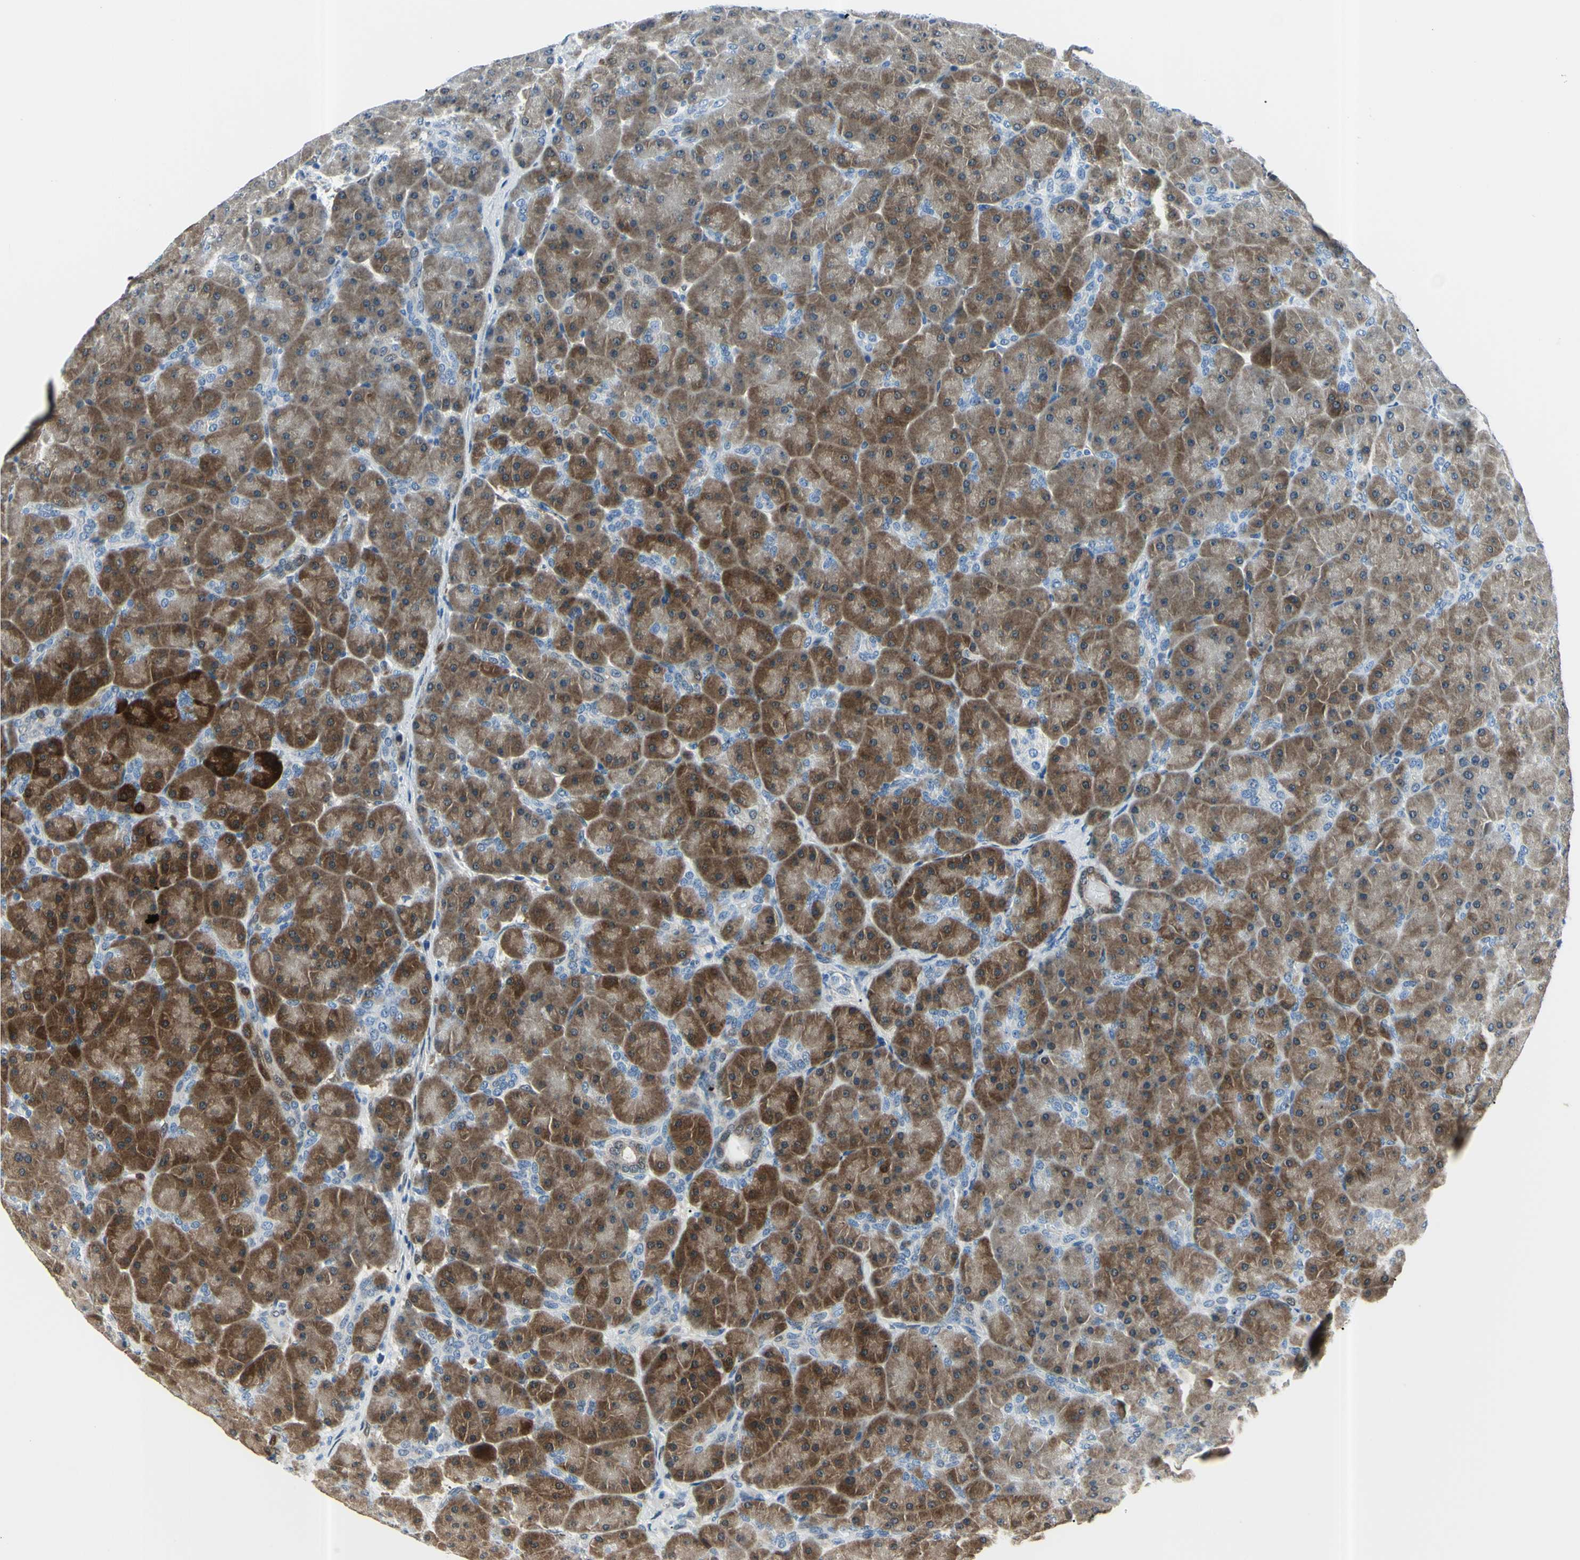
{"staining": {"intensity": "moderate", "quantity": ">75%", "location": "cytoplasmic/membranous"}, "tissue": "pancreas", "cell_type": "Exocrine glandular cells", "image_type": "normal", "snomed": [{"axis": "morphology", "description": "Normal tissue, NOS"}, {"axis": "topography", "description": "Pancreas"}], "caption": "Immunohistochemistry (IHC) image of benign pancreas: human pancreas stained using immunohistochemistry shows medium levels of moderate protein expression localized specifically in the cytoplasmic/membranous of exocrine glandular cells, appearing as a cytoplasmic/membranous brown color.", "gene": "AKR1C3", "patient": {"sex": "male", "age": 66}}